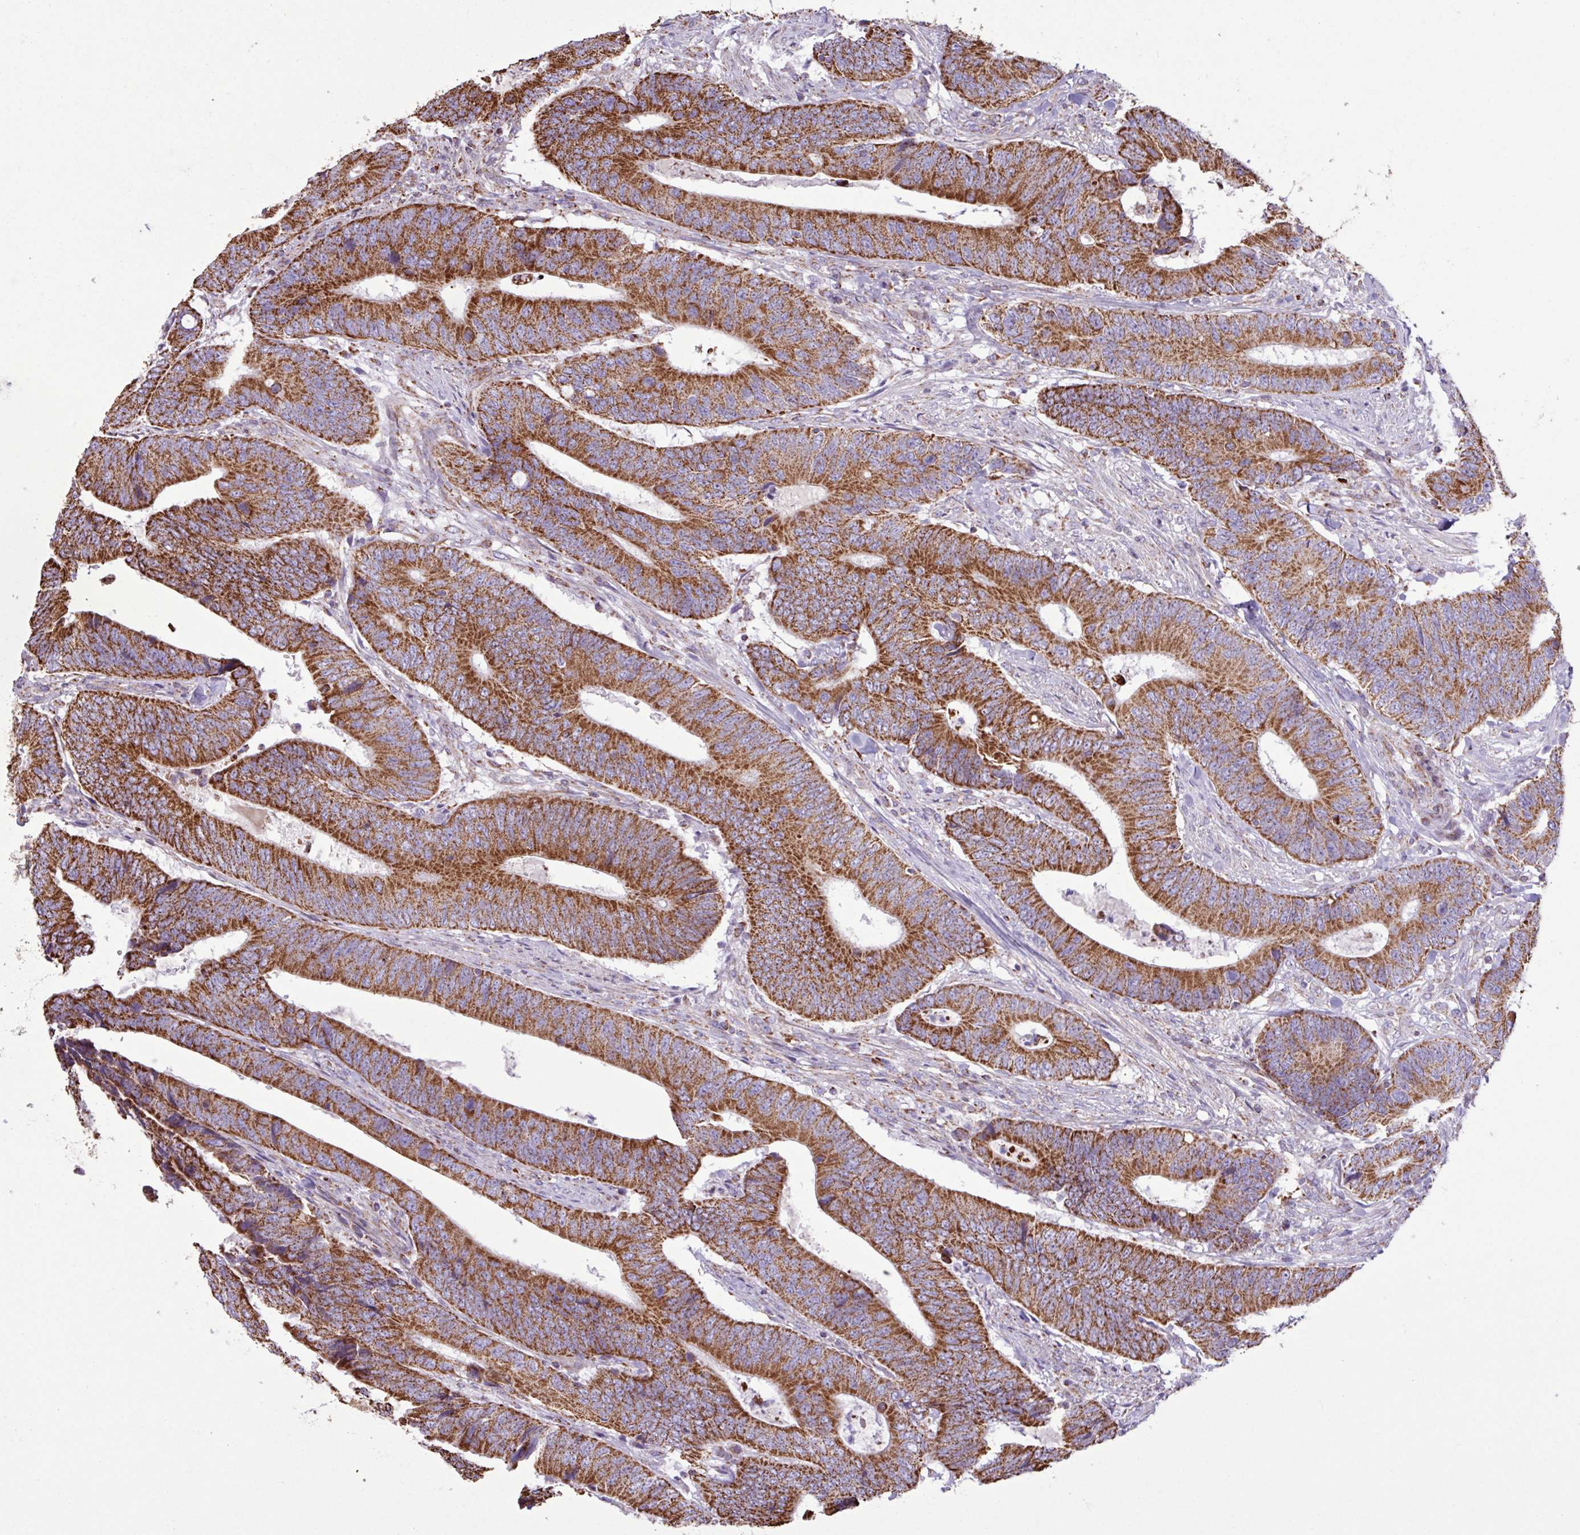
{"staining": {"intensity": "strong", "quantity": ">75%", "location": "cytoplasmic/membranous"}, "tissue": "colorectal cancer", "cell_type": "Tumor cells", "image_type": "cancer", "snomed": [{"axis": "morphology", "description": "Adenocarcinoma, NOS"}, {"axis": "topography", "description": "Colon"}], "caption": "The immunohistochemical stain highlights strong cytoplasmic/membranous expression in tumor cells of adenocarcinoma (colorectal) tissue.", "gene": "RTL3", "patient": {"sex": "male", "age": 87}}